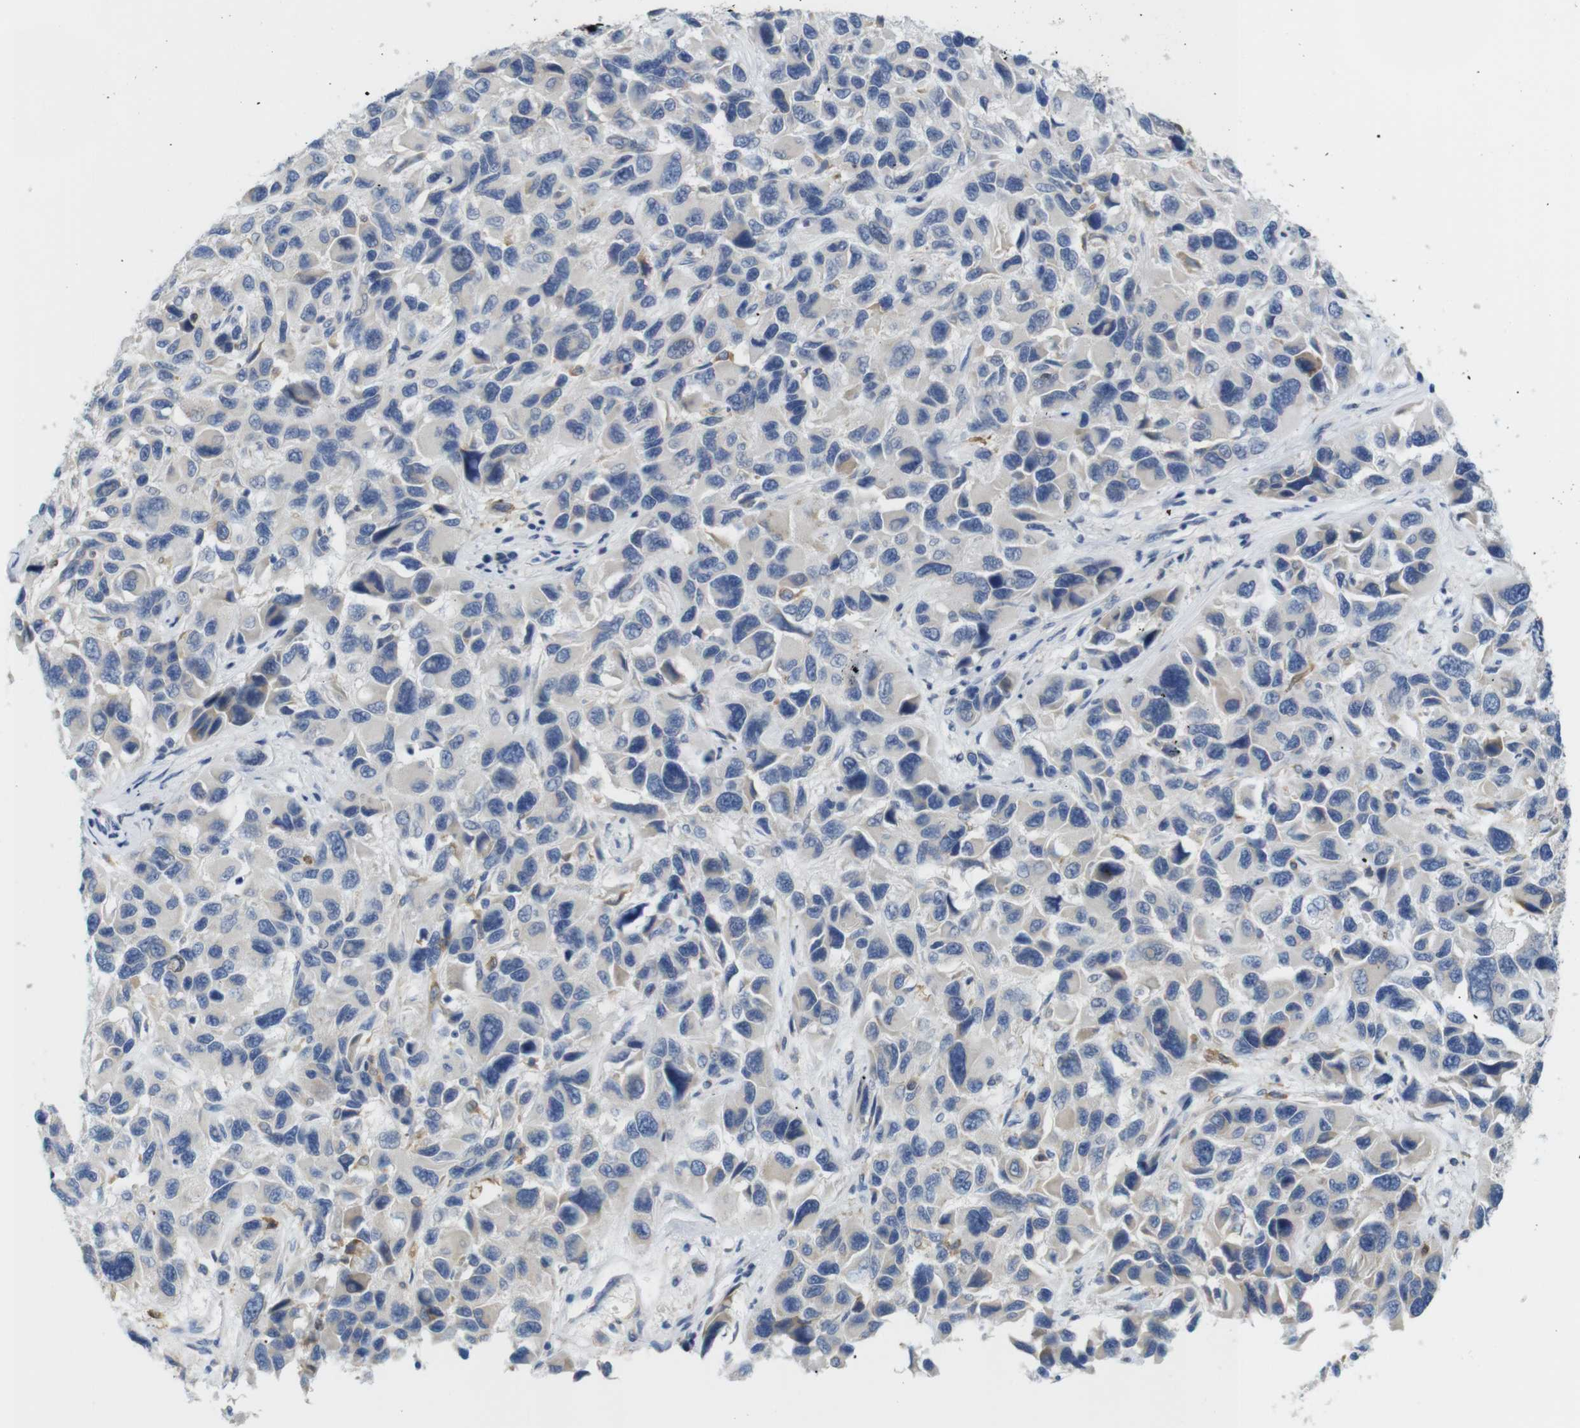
{"staining": {"intensity": "negative", "quantity": "none", "location": "none"}, "tissue": "melanoma", "cell_type": "Tumor cells", "image_type": "cancer", "snomed": [{"axis": "morphology", "description": "Malignant melanoma, NOS"}, {"axis": "topography", "description": "Skin"}], "caption": "Immunohistochemical staining of human malignant melanoma exhibits no significant positivity in tumor cells. (Brightfield microscopy of DAB (3,3'-diaminobenzidine) immunohistochemistry at high magnification).", "gene": "NEBL", "patient": {"sex": "male", "age": 53}}